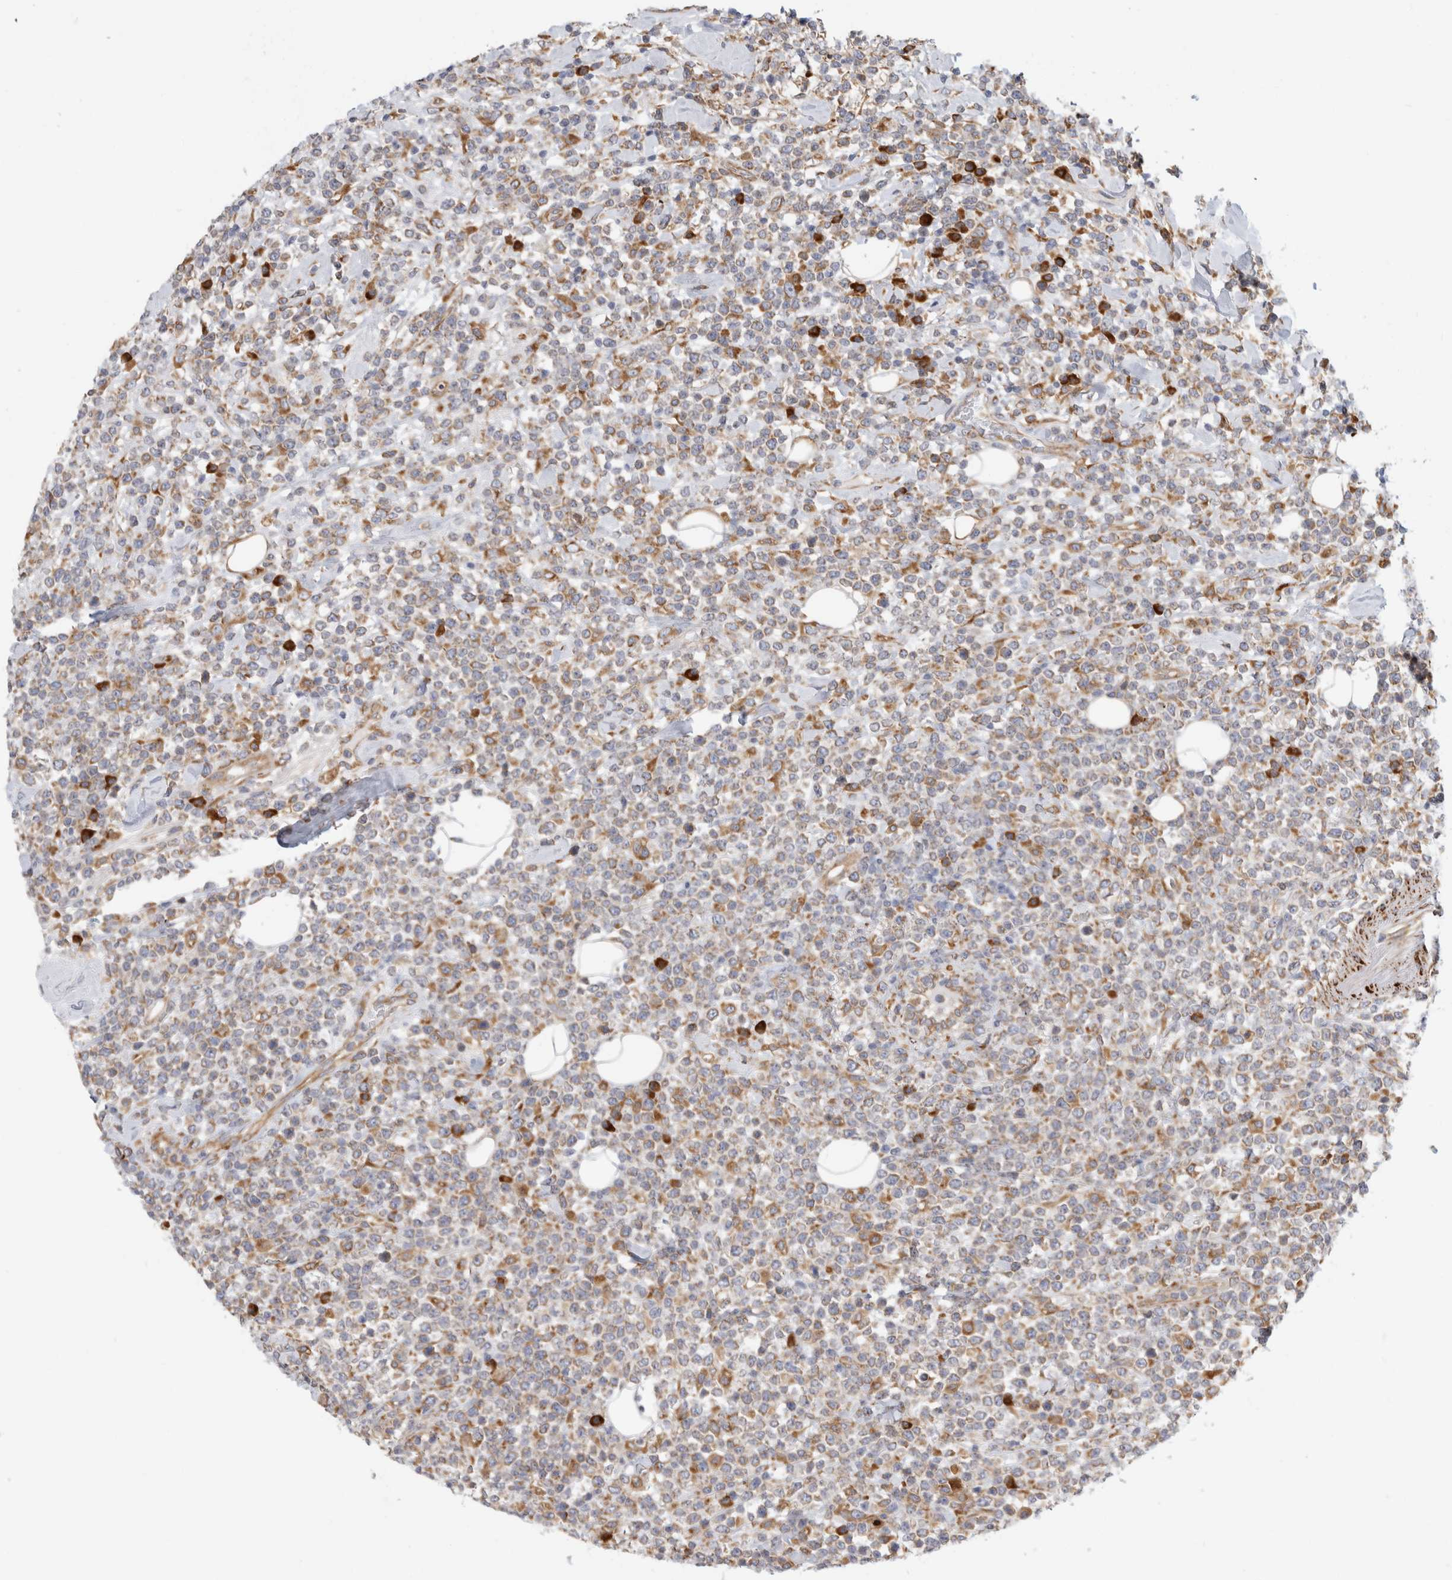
{"staining": {"intensity": "moderate", "quantity": "25%-75%", "location": "cytoplasmic/membranous"}, "tissue": "lymphoma", "cell_type": "Tumor cells", "image_type": "cancer", "snomed": [{"axis": "morphology", "description": "Malignant lymphoma, non-Hodgkin's type, High grade"}, {"axis": "topography", "description": "Colon"}], "caption": "Tumor cells demonstrate medium levels of moderate cytoplasmic/membranous positivity in about 25%-75% of cells in human high-grade malignant lymphoma, non-Hodgkin's type.", "gene": "RPN2", "patient": {"sex": "female", "age": 53}}